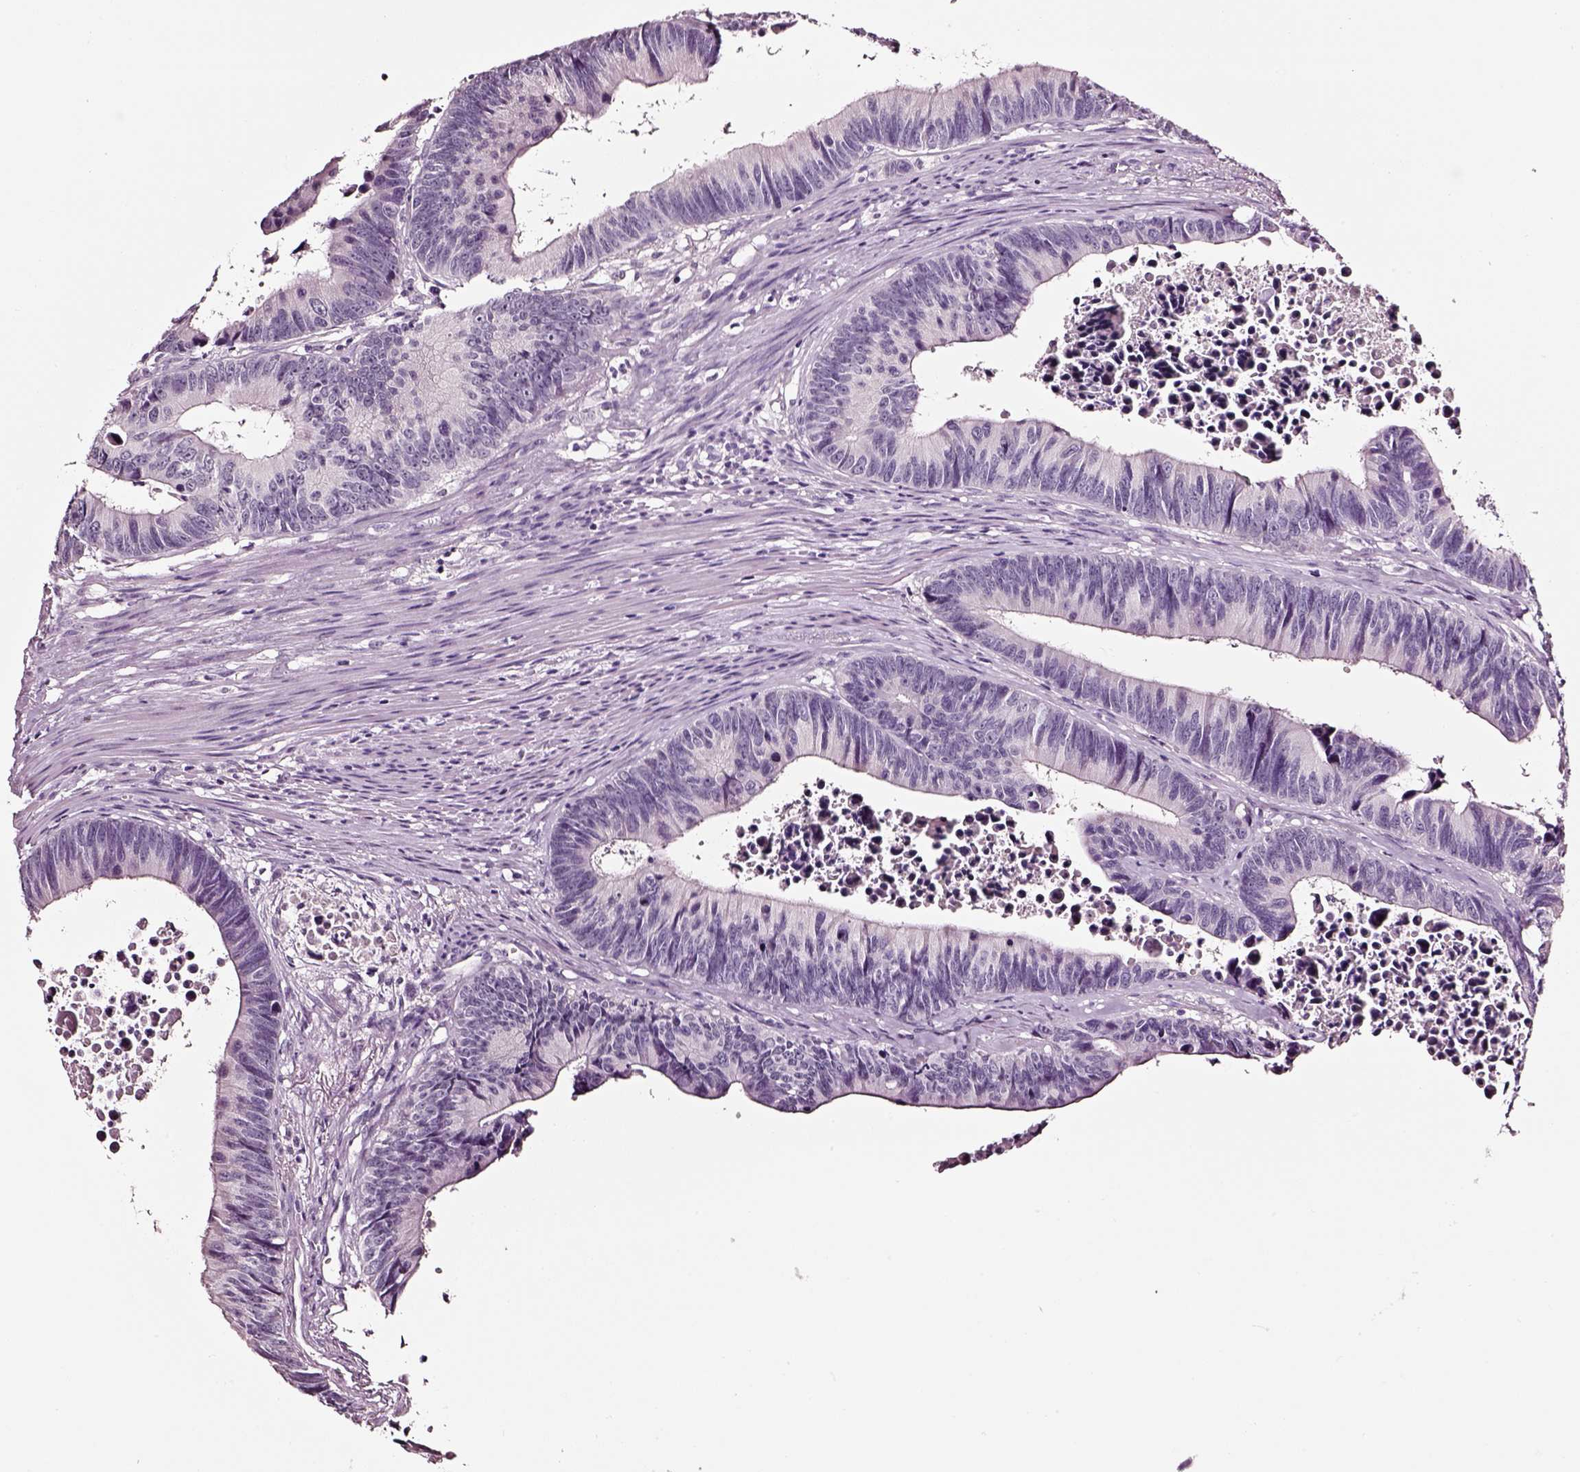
{"staining": {"intensity": "negative", "quantity": "none", "location": "none"}, "tissue": "colorectal cancer", "cell_type": "Tumor cells", "image_type": "cancer", "snomed": [{"axis": "morphology", "description": "Adenocarcinoma, NOS"}, {"axis": "topography", "description": "Colon"}], "caption": "DAB immunohistochemical staining of human colorectal adenocarcinoma shows no significant staining in tumor cells.", "gene": "SMIM17", "patient": {"sex": "female", "age": 87}}